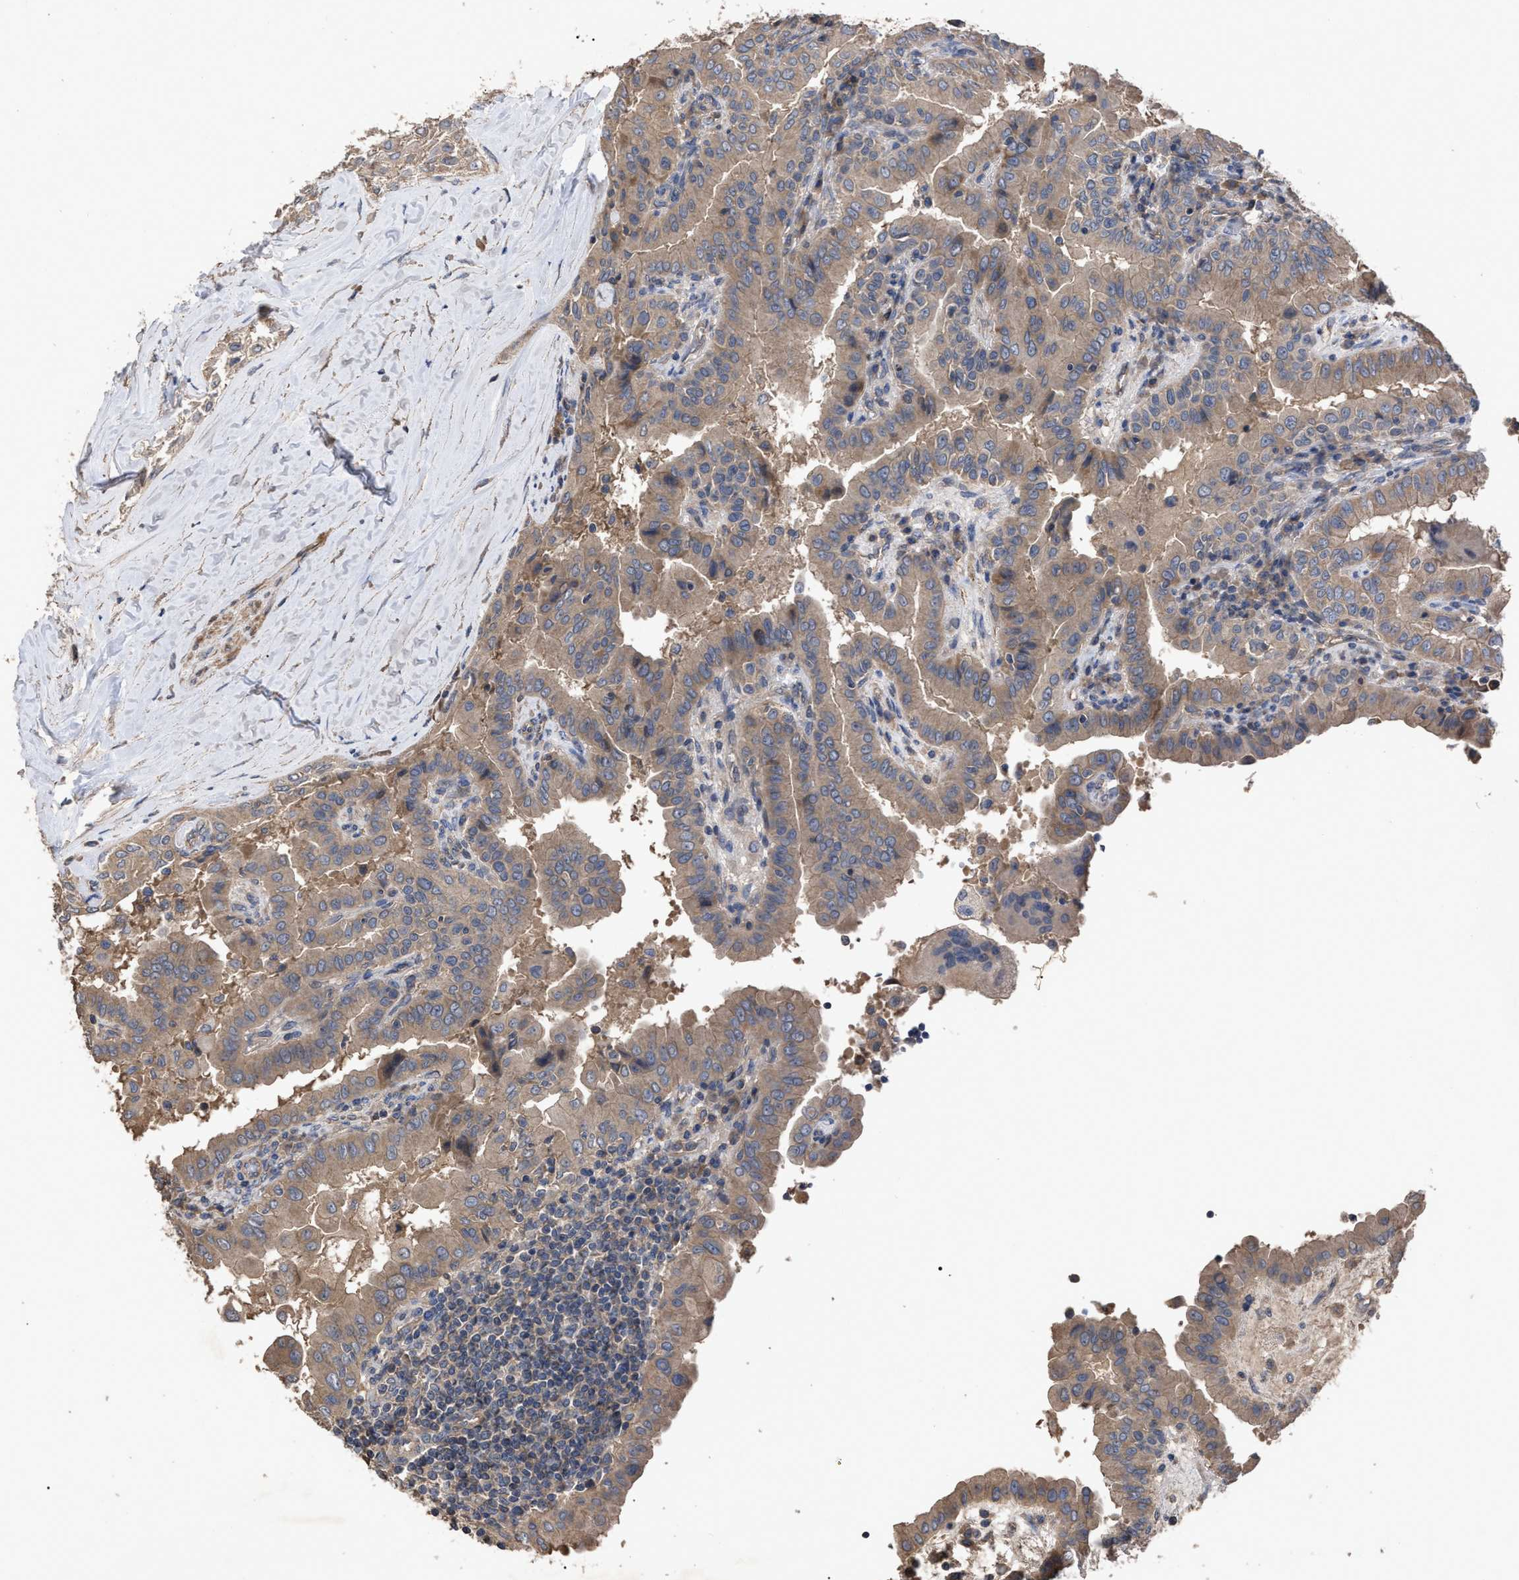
{"staining": {"intensity": "weak", "quantity": ">75%", "location": "cytoplasmic/membranous"}, "tissue": "thyroid cancer", "cell_type": "Tumor cells", "image_type": "cancer", "snomed": [{"axis": "morphology", "description": "Papillary adenocarcinoma, NOS"}, {"axis": "topography", "description": "Thyroid gland"}], "caption": "Immunohistochemical staining of papillary adenocarcinoma (thyroid) reveals low levels of weak cytoplasmic/membranous expression in approximately >75% of tumor cells. Immunohistochemistry (ihc) stains the protein of interest in brown and the nuclei are stained blue.", "gene": "BTN2A1", "patient": {"sex": "male", "age": 33}}